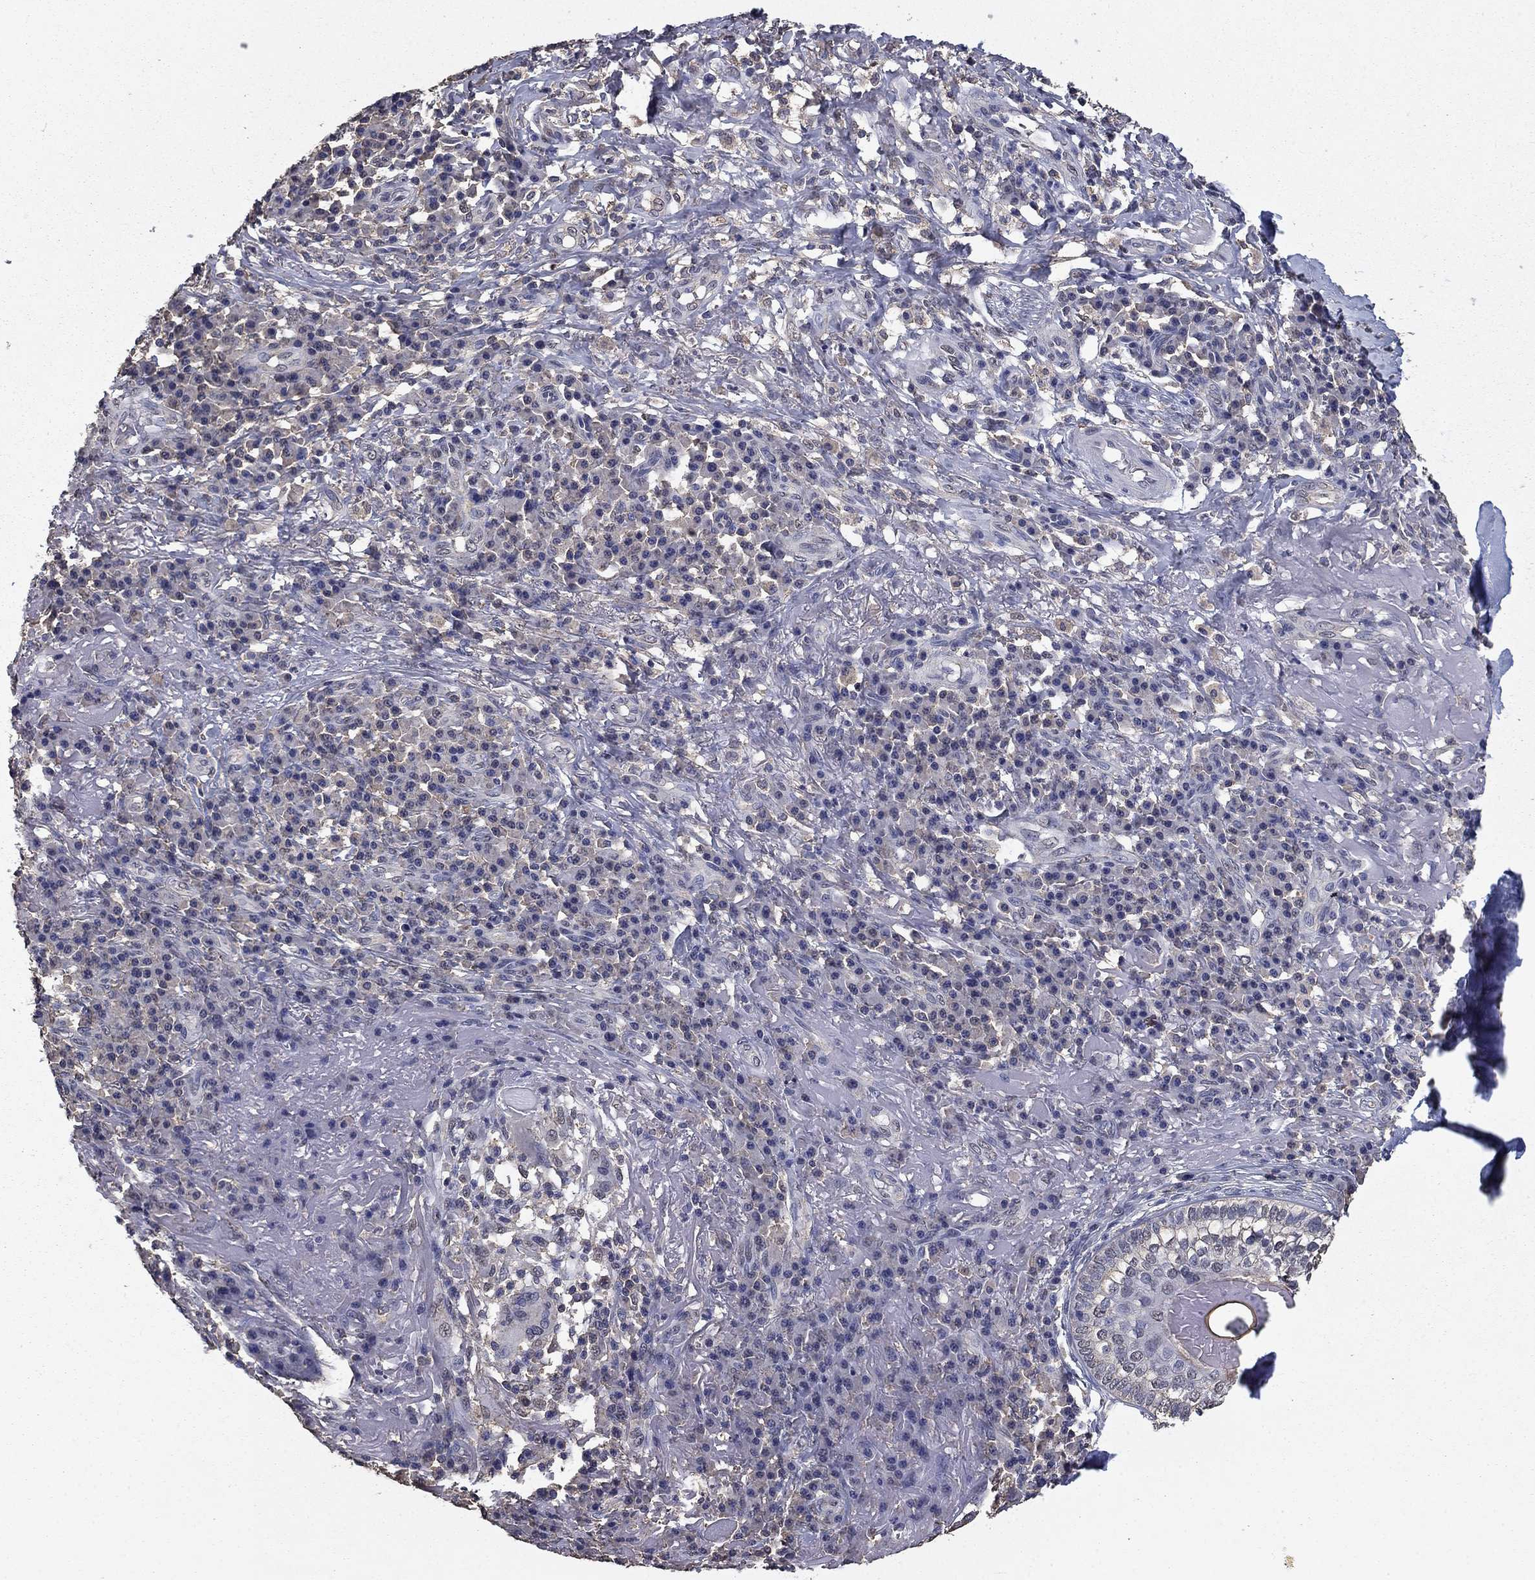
{"staining": {"intensity": "negative", "quantity": "none", "location": "none"}, "tissue": "skin cancer", "cell_type": "Tumor cells", "image_type": "cancer", "snomed": [{"axis": "morphology", "description": "Squamous cell carcinoma, NOS"}, {"axis": "topography", "description": "Skin"}], "caption": "Tumor cells show no significant expression in skin squamous cell carcinoma.", "gene": "MFAP3L", "patient": {"sex": "male", "age": 92}}